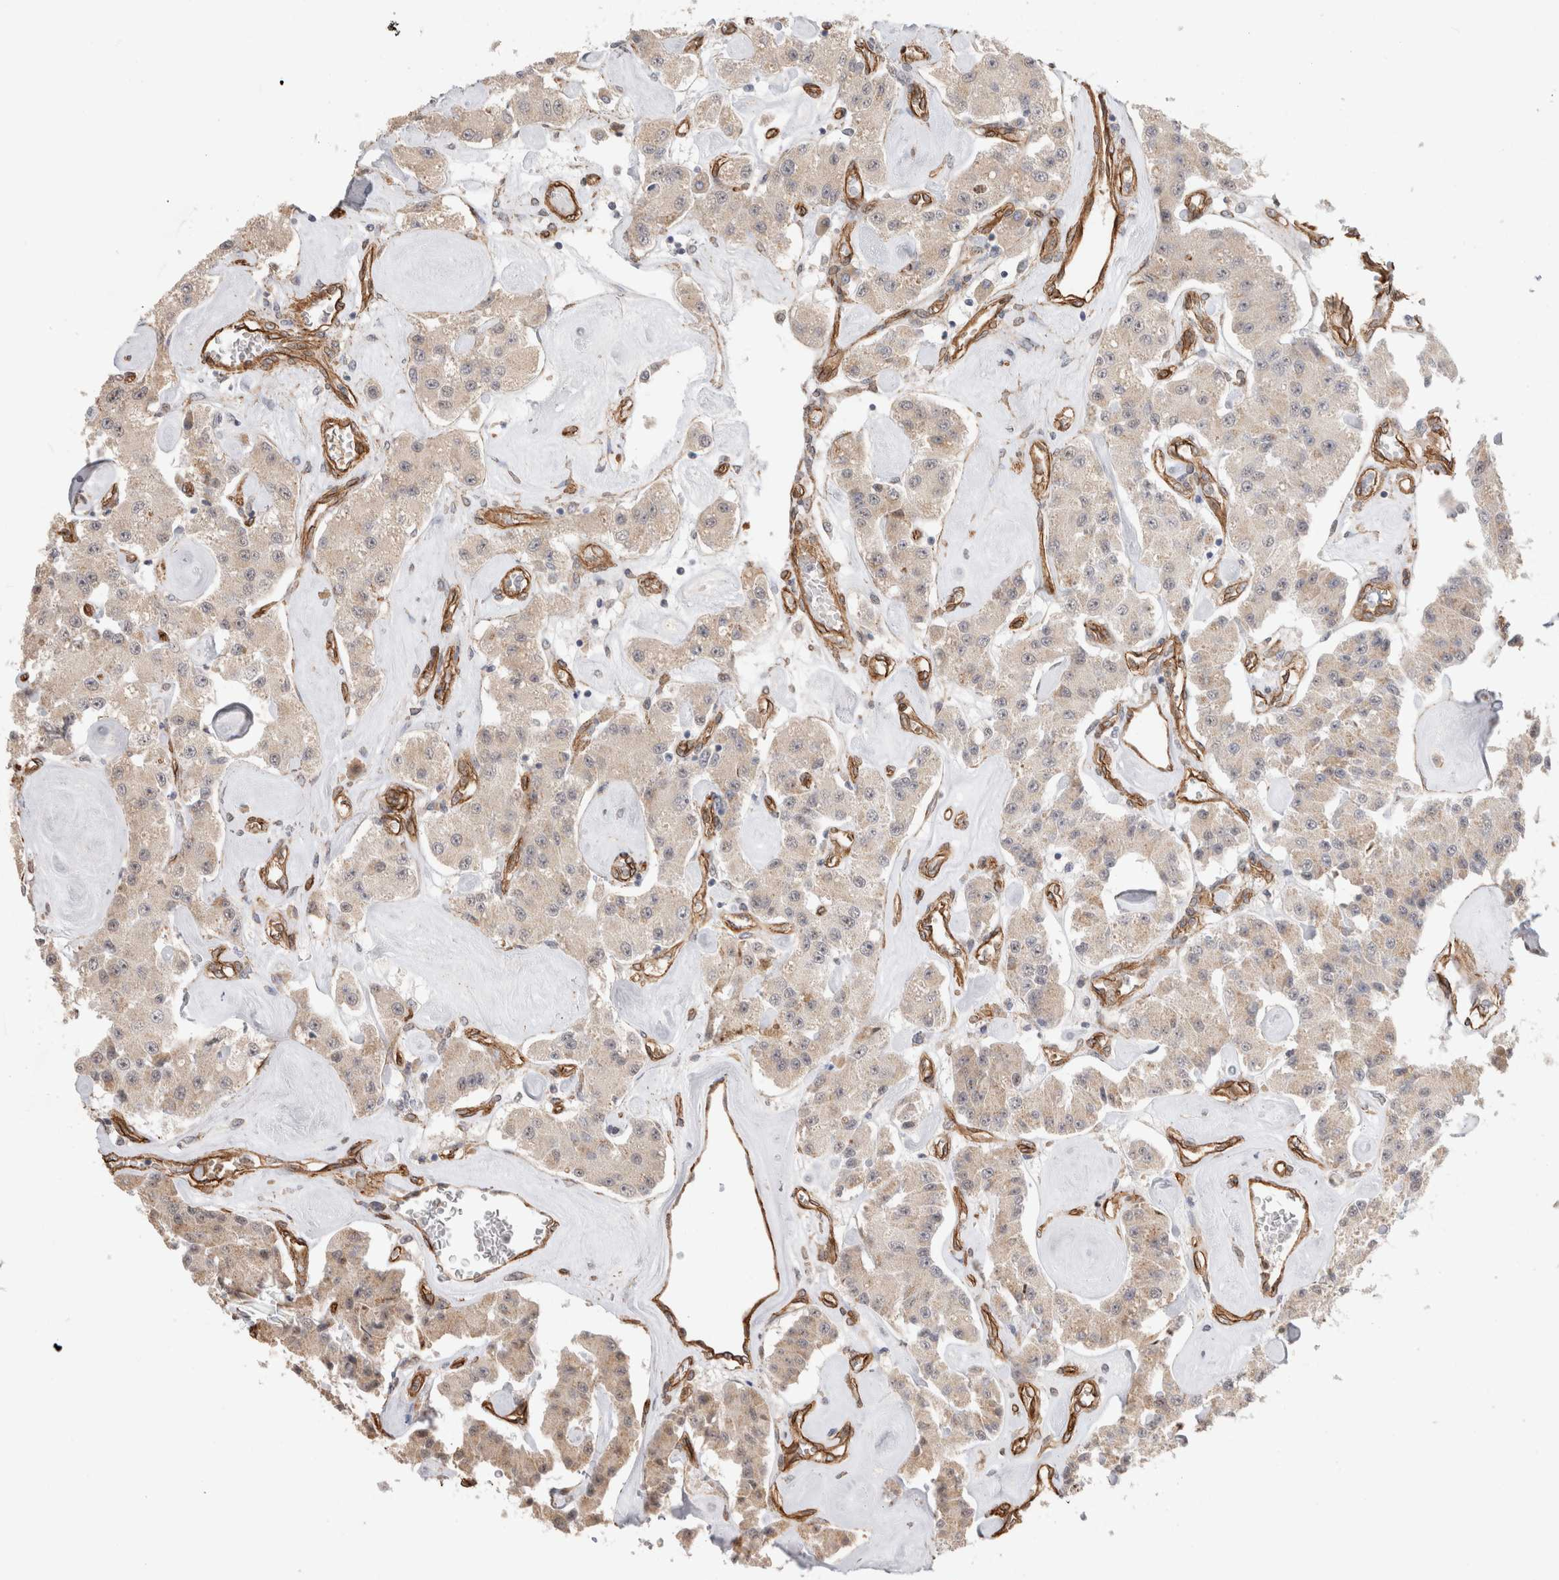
{"staining": {"intensity": "weak", "quantity": "25%-75%", "location": "cytoplasmic/membranous"}, "tissue": "carcinoid", "cell_type": "Tumor cells", "image_type": "cancer", "snomed": [{"axis": "morphology", "description": "Carcinoid, malignant, NOS"}, {"axis": "topography", "description": "Pancreas"}], "caption": "Immunohistochemistry micrograph of neoplastic tissue: carcinoid (malignant) stained using IHC exhibits low levels of weak protein expression localized specifically in the cytoplasmic/membranous of tumor cells, appearing as a cytoplasmic/membranous brown color.", "gene": "CAAP1", "patient": {"sex": "male", "age": 41}}